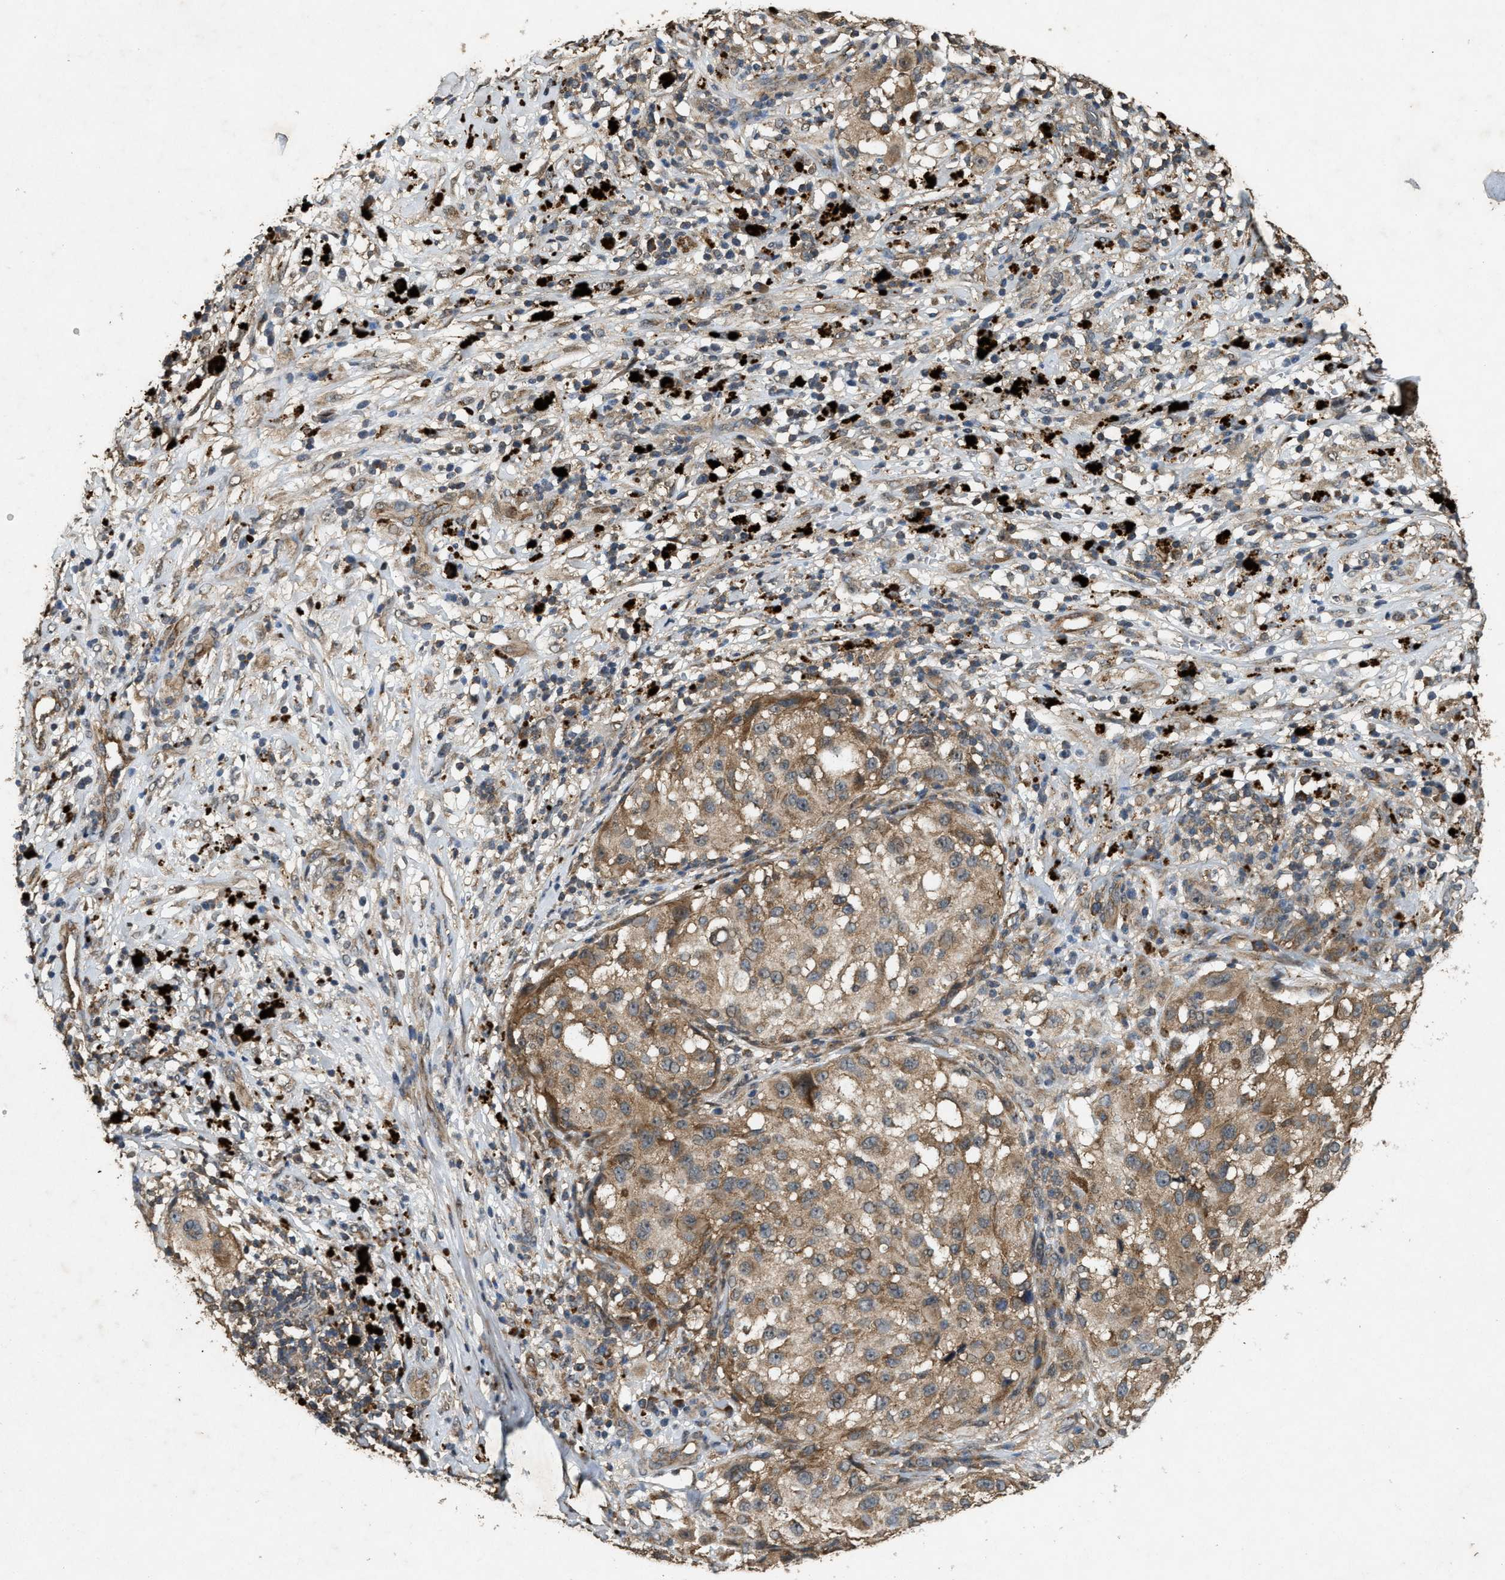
{"staining": {"intensity": "moderate", "quantity": ">75%", "location": "cytoplasmic/membranous"}, "tissue": "melanoma", "cell_type": "Tumor cells", "image_type": "cancer", "snomed": [{"axis": "morphology", "description": "Necrosis, NOS"}, {"axis": "morphology", "description": "Malignant melanoma, NOS"}, {"axis": "topography", "description": "Skin"}], "caption": "This photomicrograph exhibits melanoma stained with immunohistochemistry (IHC) to label a protein in brown. The cytoplasmic/membranous of tumor cells show moderate positivity for the protein. Nuclei are counter-stained blue.", "gene": "ARHGEF5", "patient": {"sex": "female", "age": 87}}